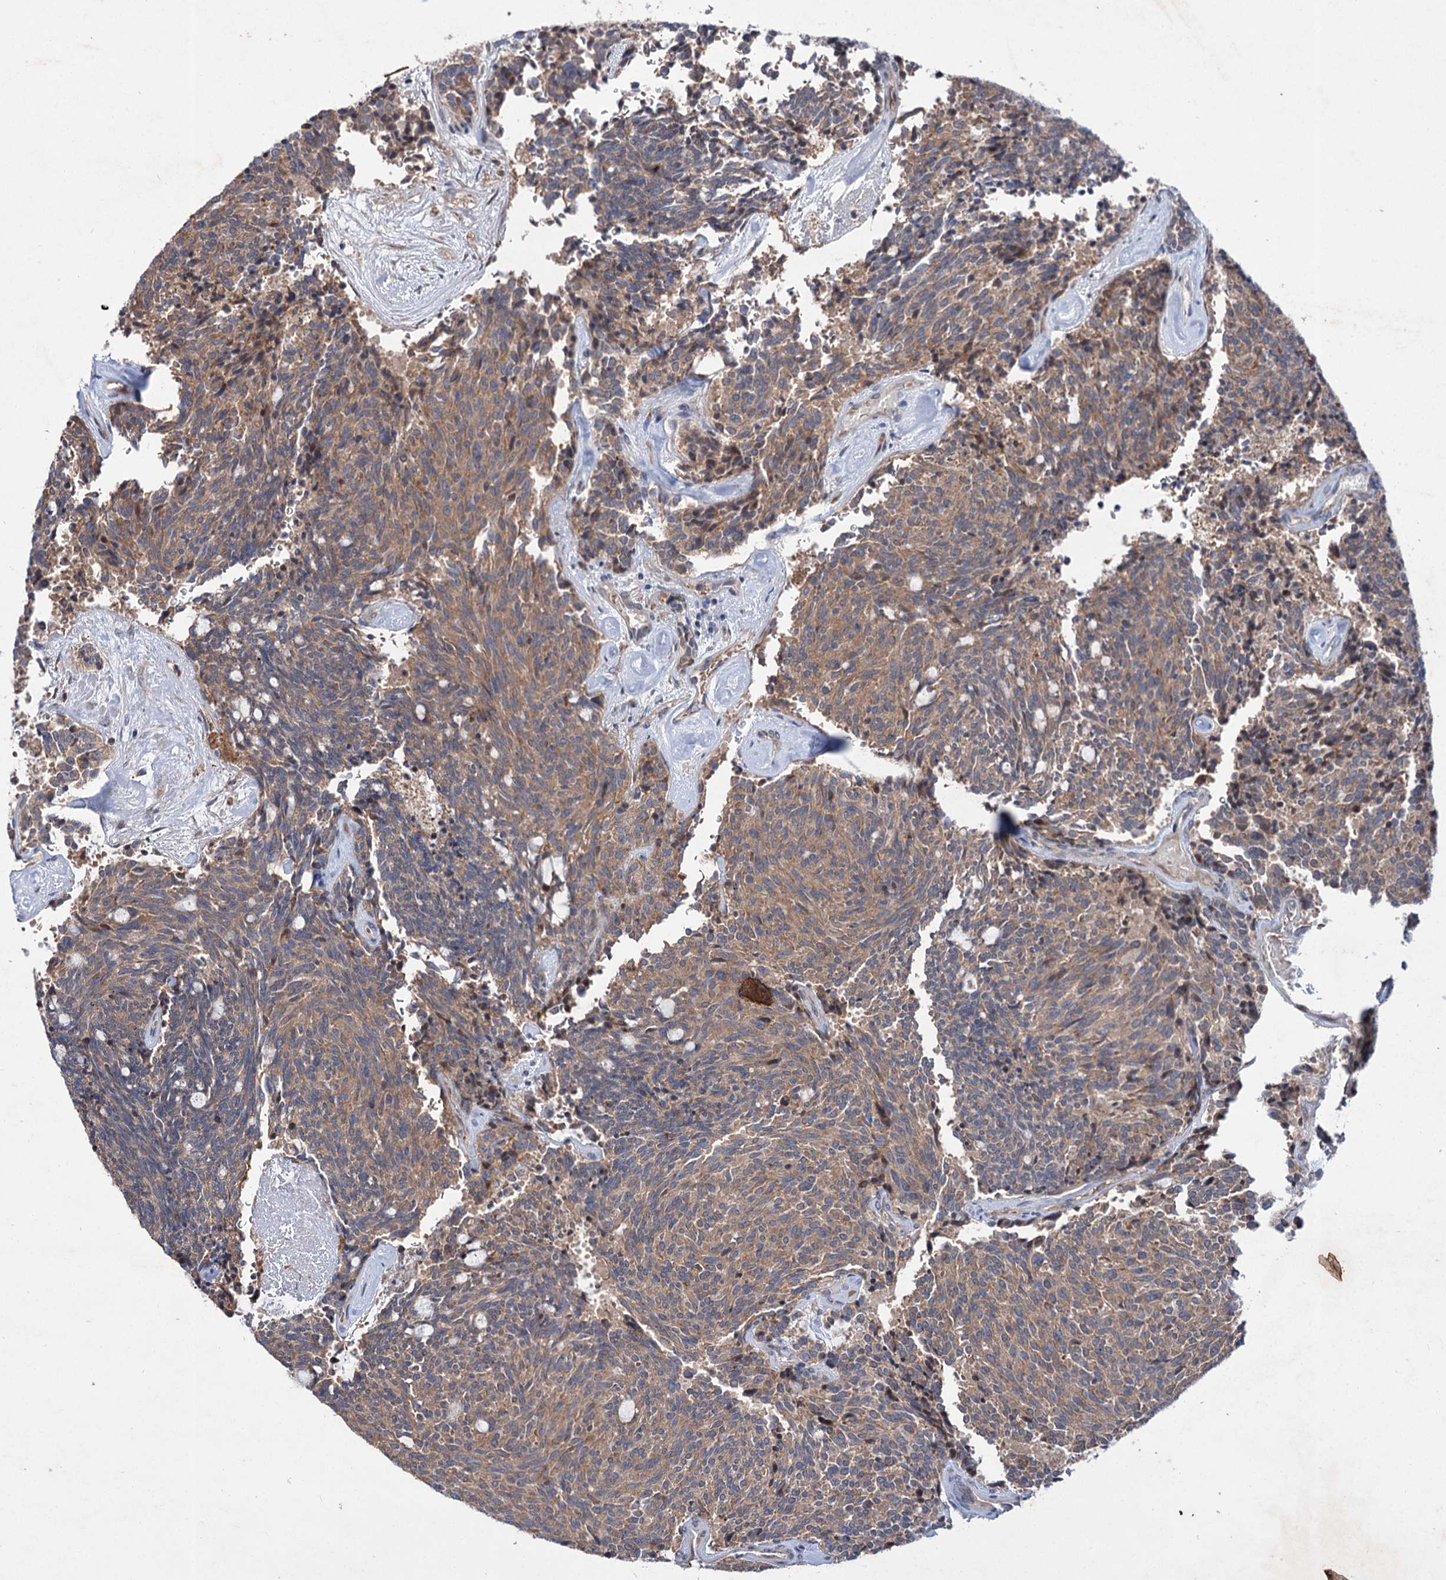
{"staining": {"intensity": "weak", "quantity": ">75%", "location": "cytoplasmic/membranous"}, "tissue": "carcinoid", "cell_type": "Tumor cells", "image_type": "cancer", "snomed": [{"axis": "morphology", "description": "Carcinoid, malignant, NOS"}, {"axis": "topography", "description": "Pancreas"}], "caption": "This is an image of IHC staining of carcinoid, which shows weak positivity in the cytoplasmic/membranous of tumor cells.", "gene": "PTPN3", "patient": {"sex": "female", "age": 54}}